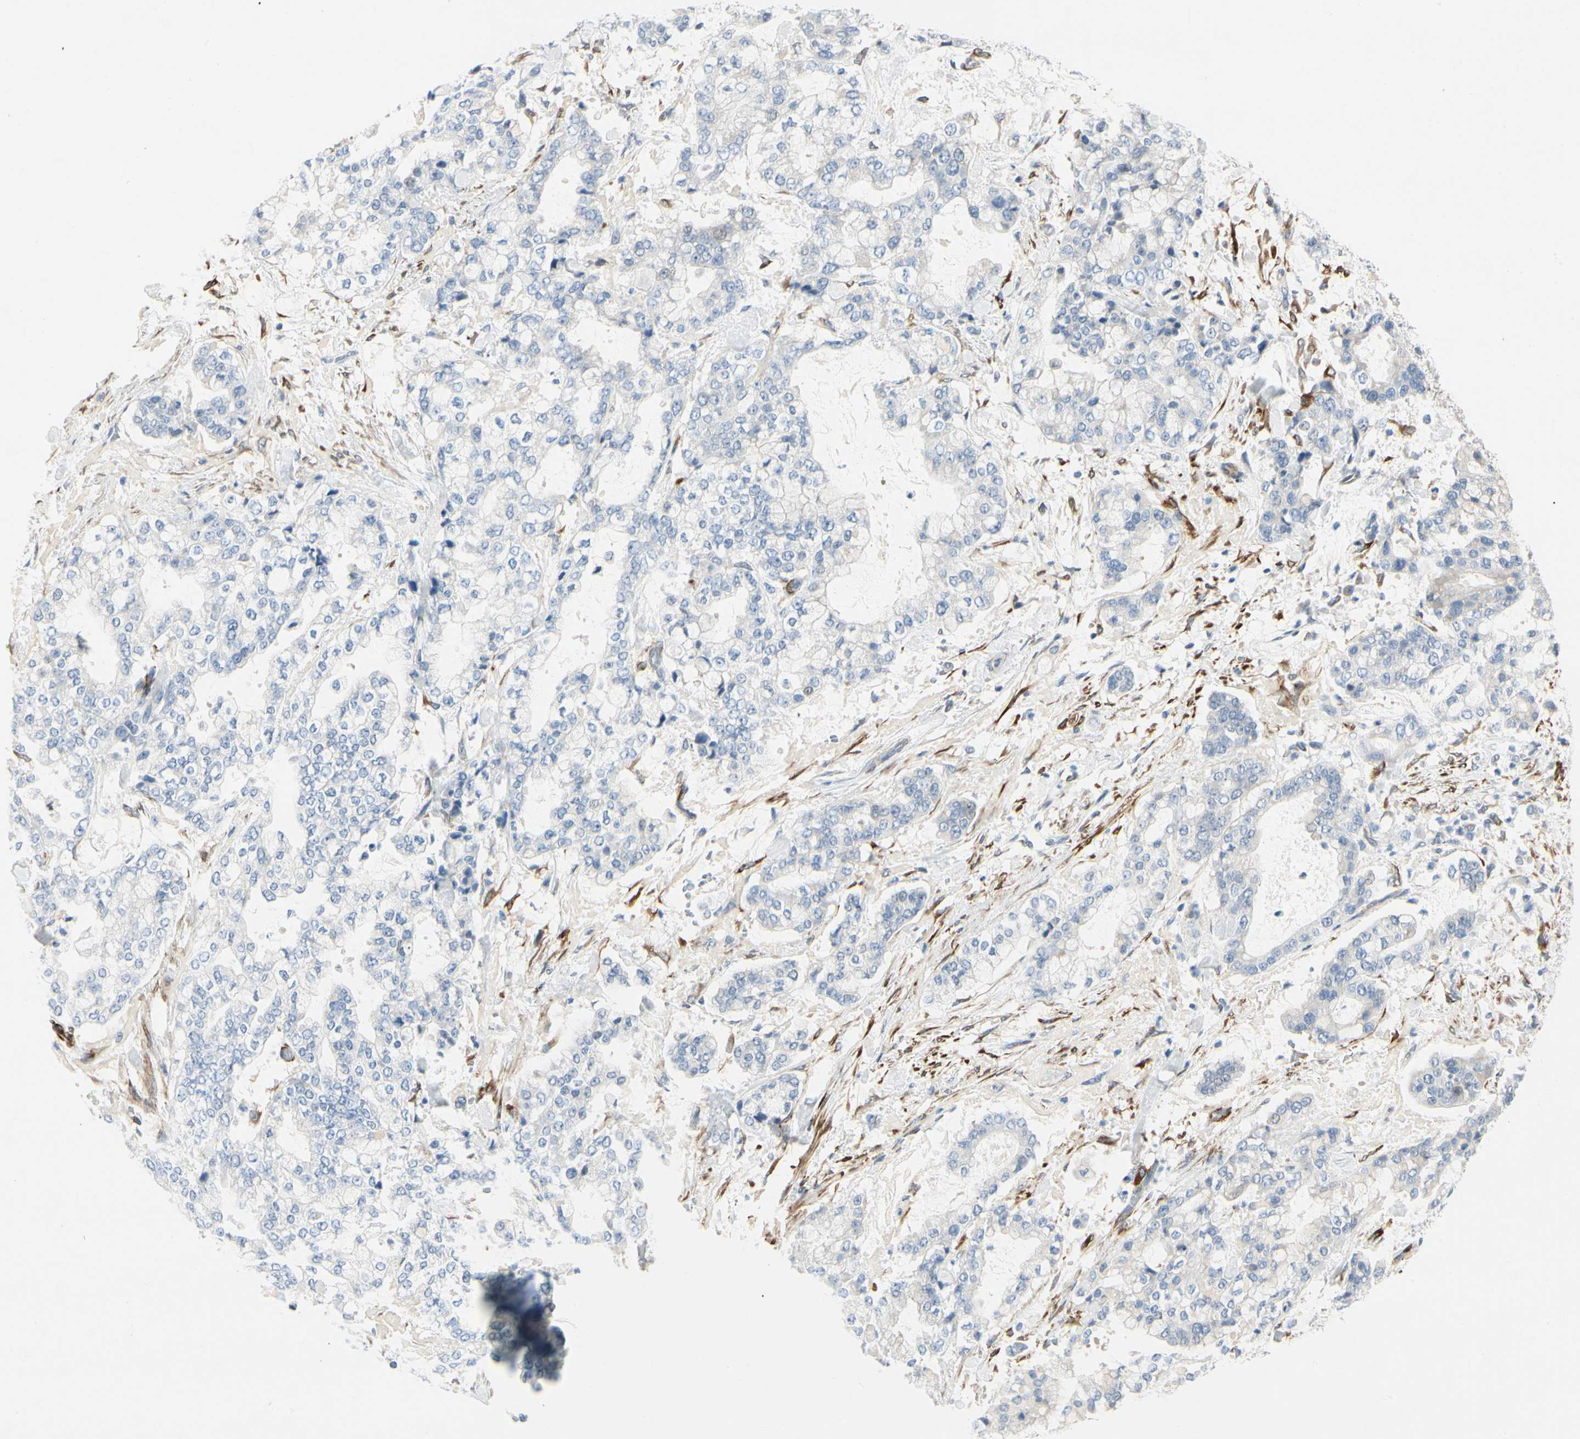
{"staining": {"intensity": "negative", "quantity": "none", "location": "none"}, "tissue": "stomach cancer", "cell_type": "Tumor cells", "image_type": "cancer", "snomed": [{"axis": "morphology", "description": "Normal tissue, NOS"}, {"axis": "morphology", "description": "Adenocarcinoma, NOS"}, {"axis": "topography", "description": "Stomach, upper"}, {"axis": "topography", "description": "Stomach"}], "caption": "Immunohistochemical staining of stomach cancer (adenocarcinoma) displays no significant expression in tumor cells.", "gene": "AMPH", "patient": {"sex": "male", "age": 76}}